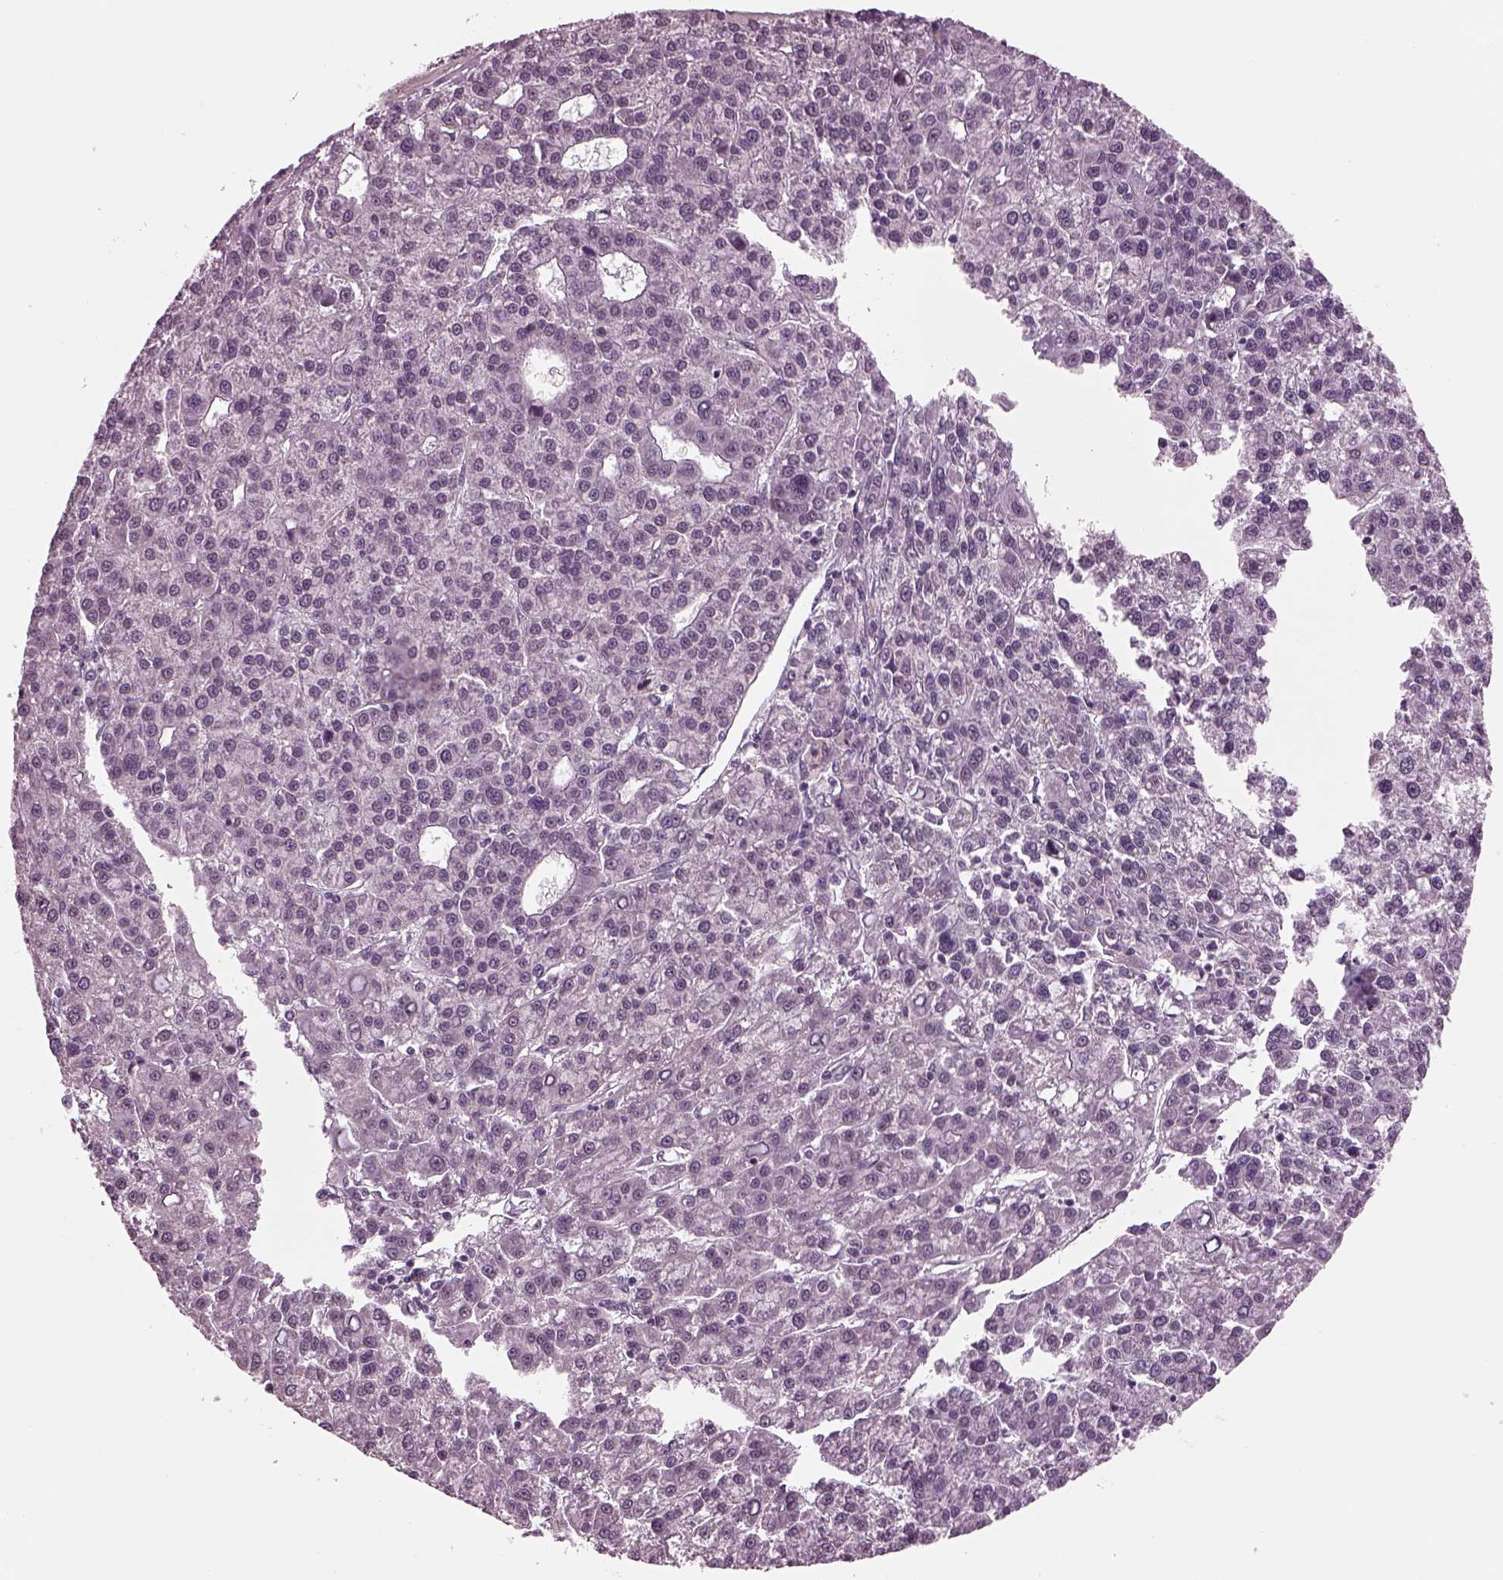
{"staining": {"intensity": "negative", "quantity": "none", "location": "none"}, "tissue": "liver cancer", "cell_type": "Tumor cells", "image_type": "cancer", "snomed": [{"axis": "morphology", "description": "Carcinoma, Hepatocellular, NOS"}, {"axis": "topography", "description": "Liver"}], "caption": "Immunohistochemistry (IHC) histopathology image of human liver hepatocellular carcinoma stained for a protein (brown), which demonstrates no positivity in tumor cells.", "gene": "CLCN4", "patient": {"sex": "female", "age": 58}}